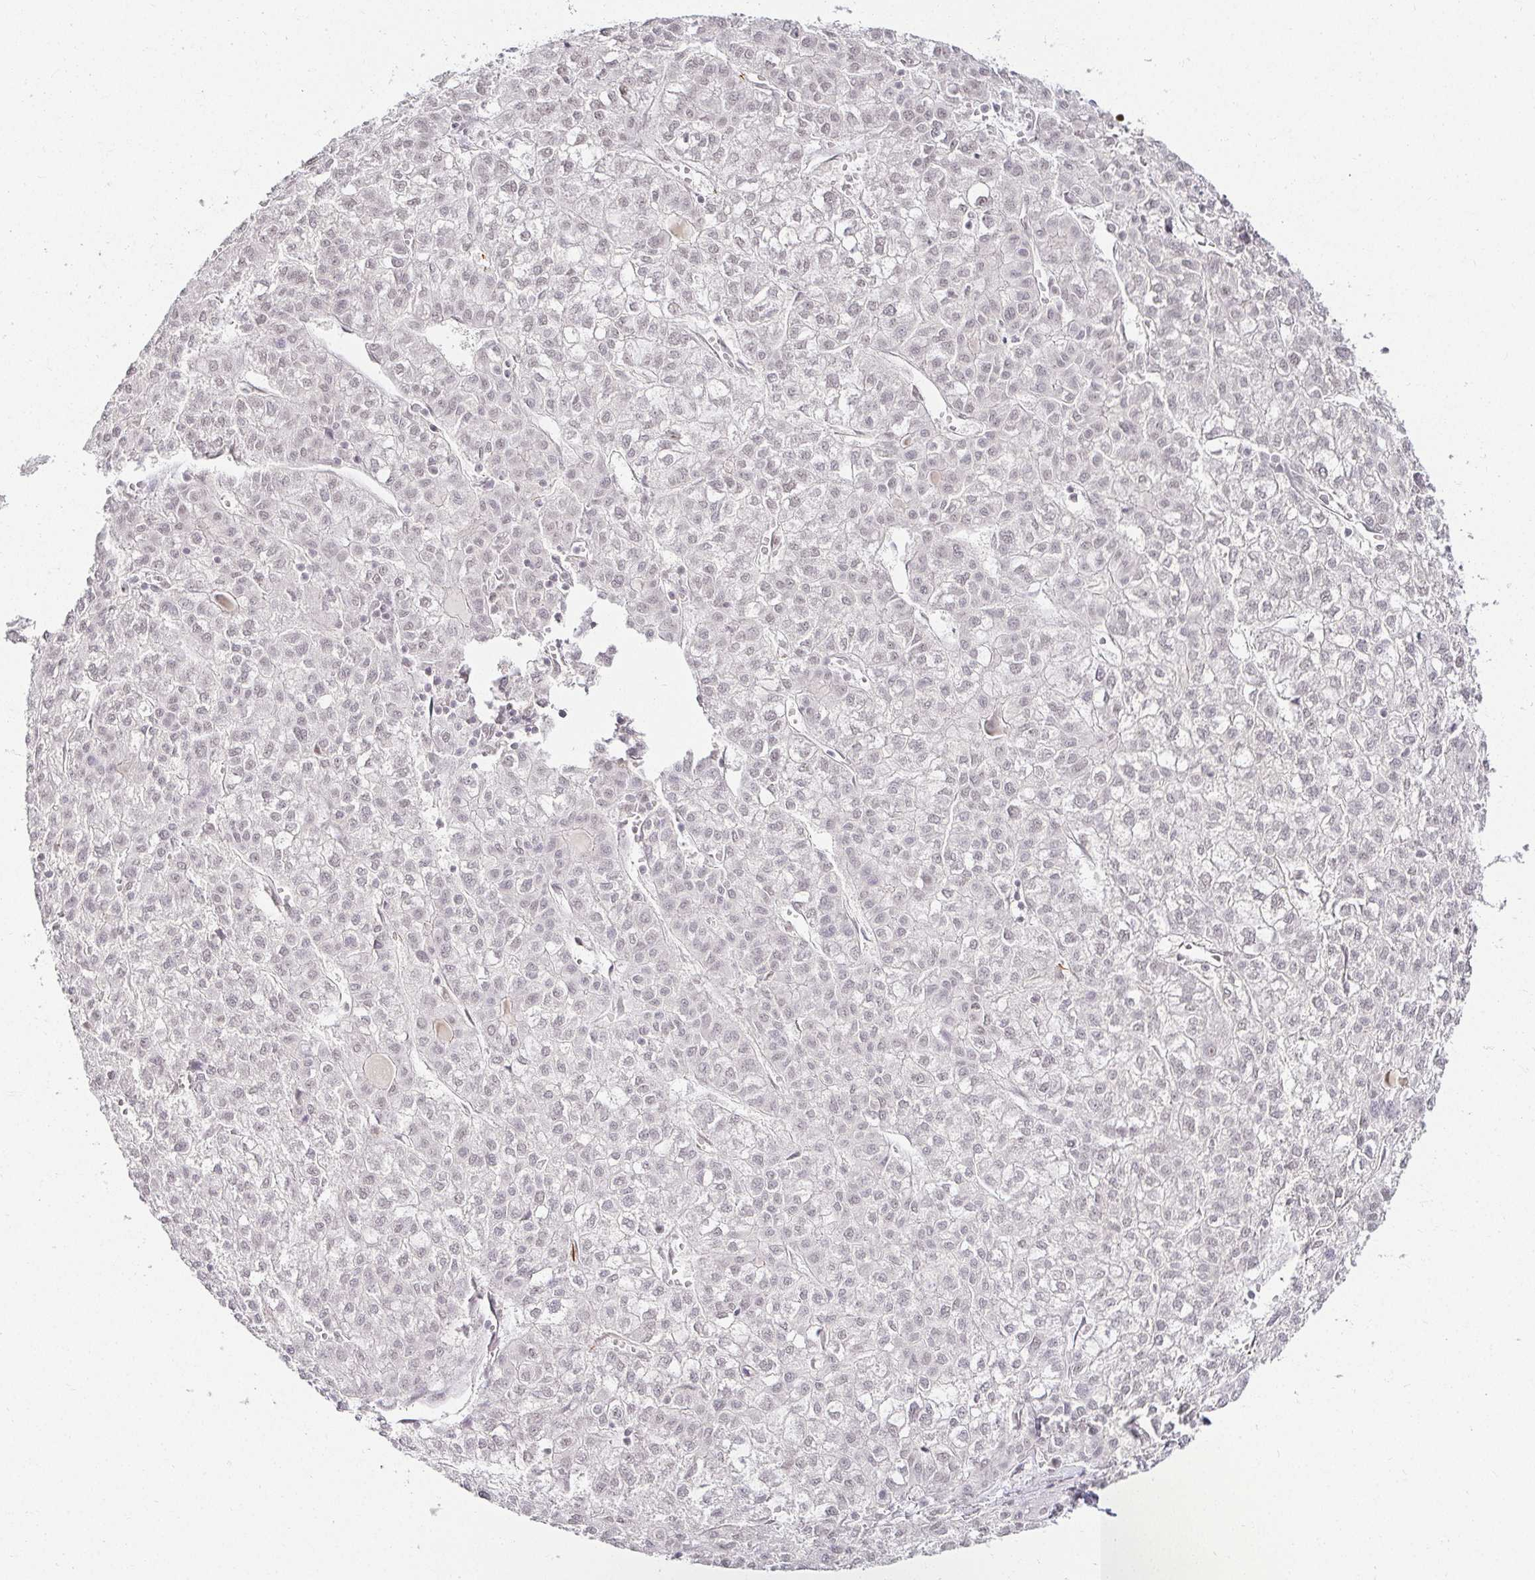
{"staining": {"intensity": "negative", "quantity": "none", "location": "none"}, "tissue": "liver cancer", "cell_type": "Tumor cells", "image_type": "cancer", "snomed": [{"axis": "morphology", "description": "Carcinoma, Hepatocellular, NOS"}, {"axis": "topography", "description": "Liver"}], "caption": "High power microscopy photomicrograph of an immunohistochemistry (IHC) micrograph of liver hepatocellular carcinoma, revealing no significant expression in tumor cells.", "gene": "ACAN", "patient": {"sex": "female", "age": 43}}